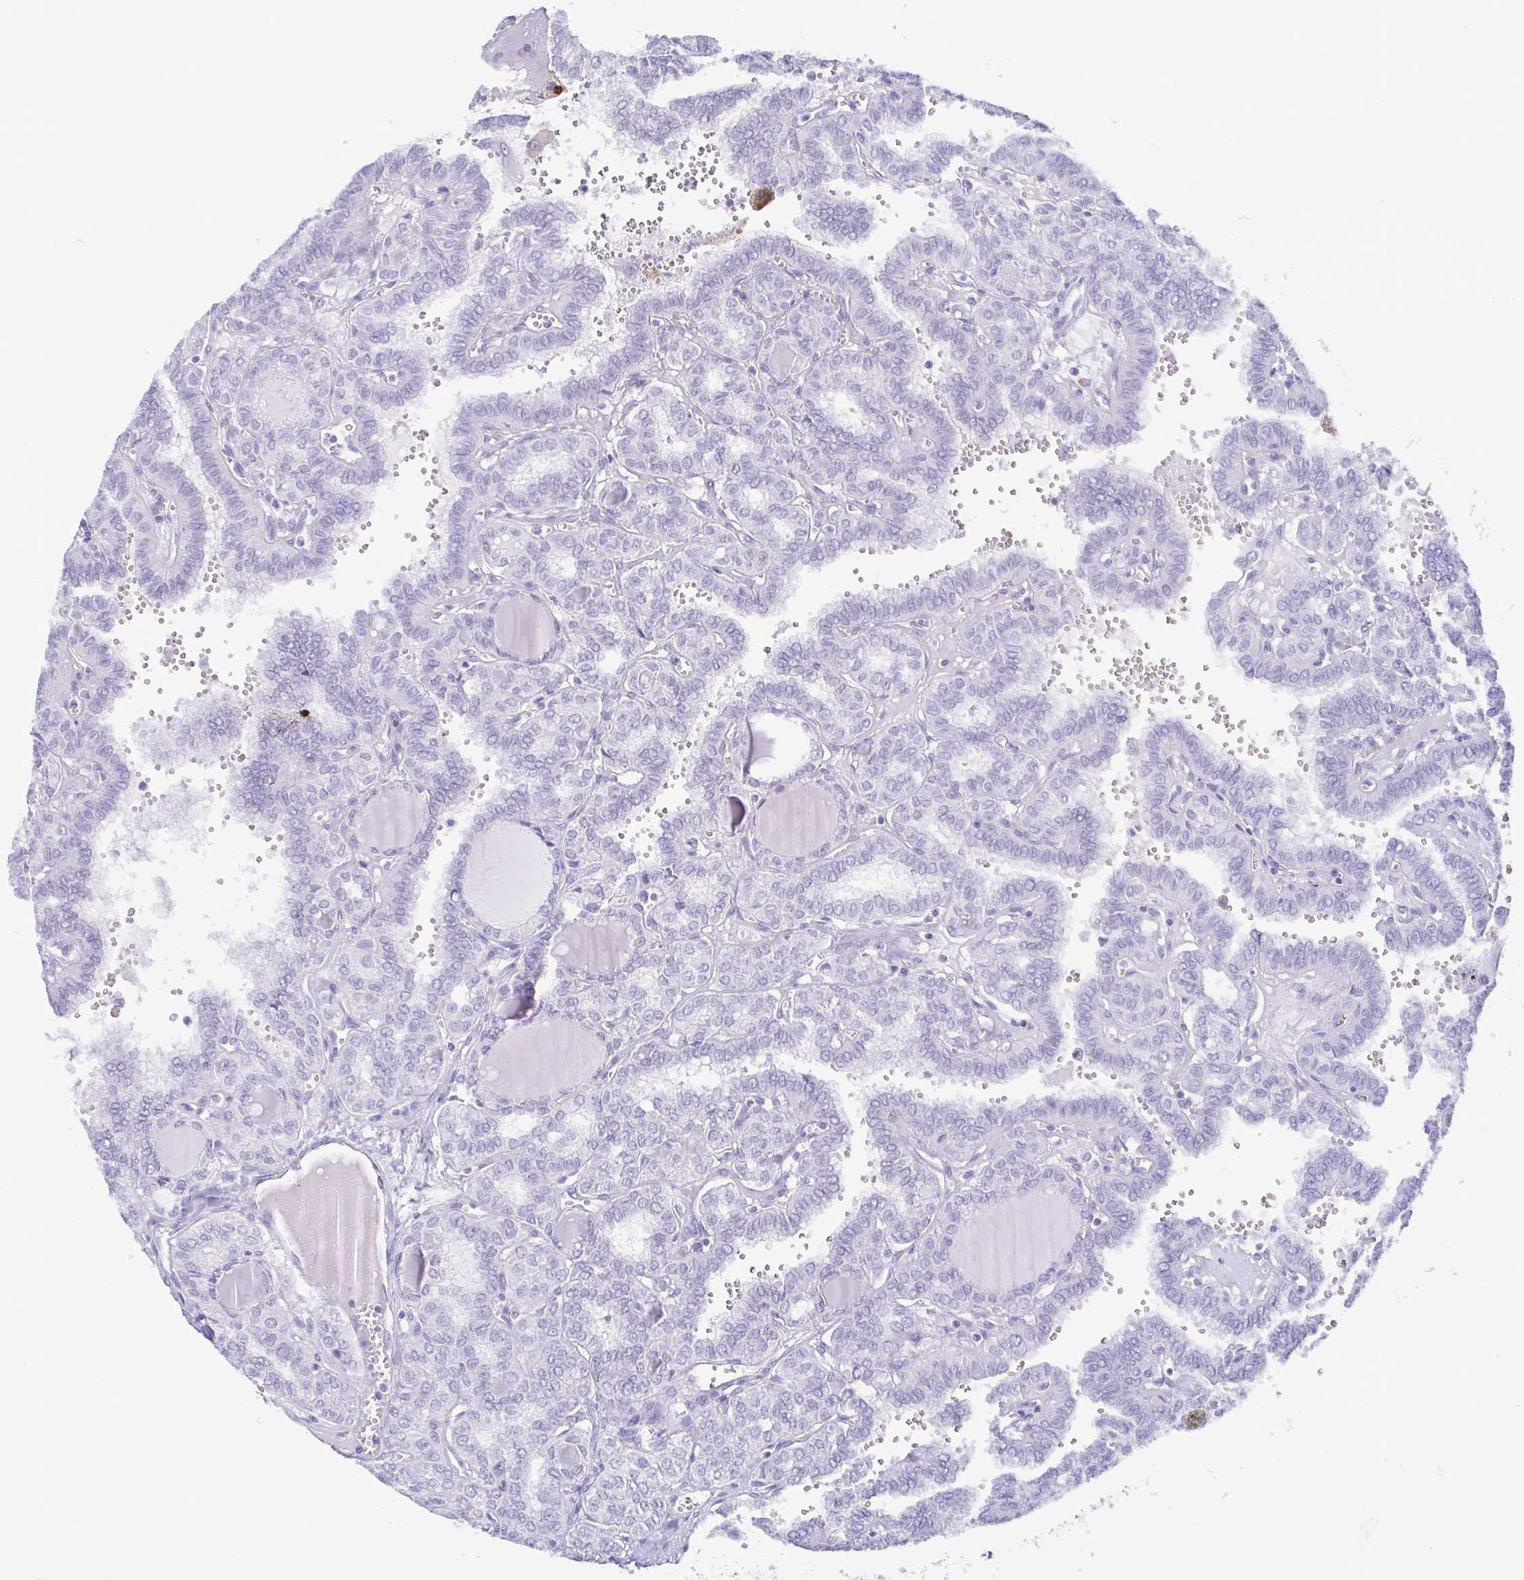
{"staining": {"intensity": "negative", "quantity": "none", "location": "none"}, "tissue": "thyroid cancer", "cell_type": "Tumor cells", "image_type": "cancer", "snomed": [{"axis": "morphology", "description": "Papillary adenocarcinoma, NOS"}, {"axis": "topography", "description": "Thyroid gland"}], "caption": "The IHC histopathology image has no significant staining in tumor cells of papillary adenocarcinoma (thyroid) tissue.", "gene": "LTF", "patient": {"sex": "female", "age": 41}}